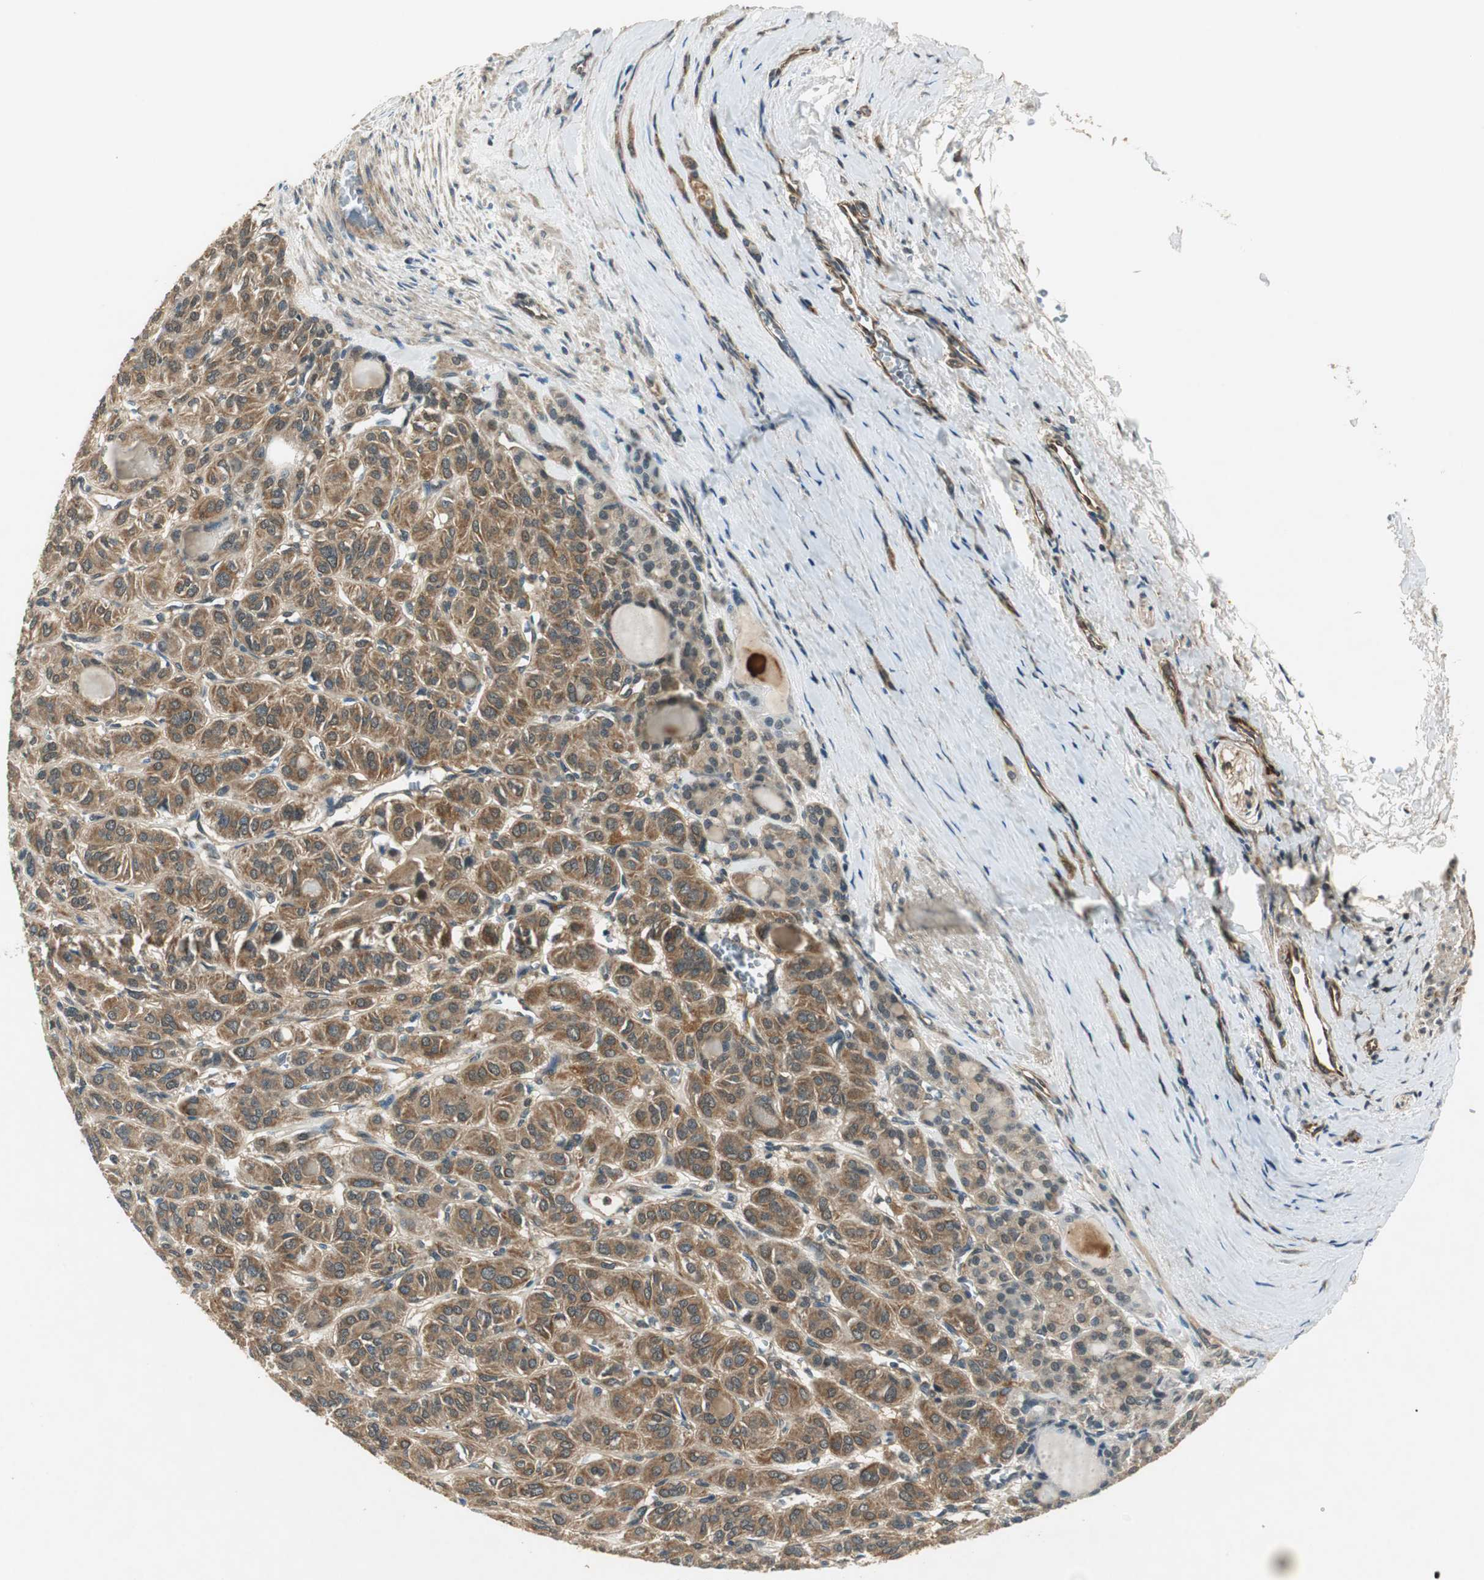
{"staining": {"intensity": "moderate", "quantity": ">75%", "location": "cytoplasmic/membranous"}, "tissue": "thyroid cancer", "cell_type": "Tumor cells", "image_type": "cancer", "snomed": [{"axis": "morphology", "description": "Follicular adenoma carcinoma, NOS"}, {"axis": "topography", "description": "Thyroid gland"}], "caption": "Protein expression analysis of follicular adenoma carcinoma (thyroid) shows moderate cytoplasmic/membranous positivity in approximately >75% of tumor cells.", "gene": "PSMB4", "patient": {"sex": "female", "age": 71}}